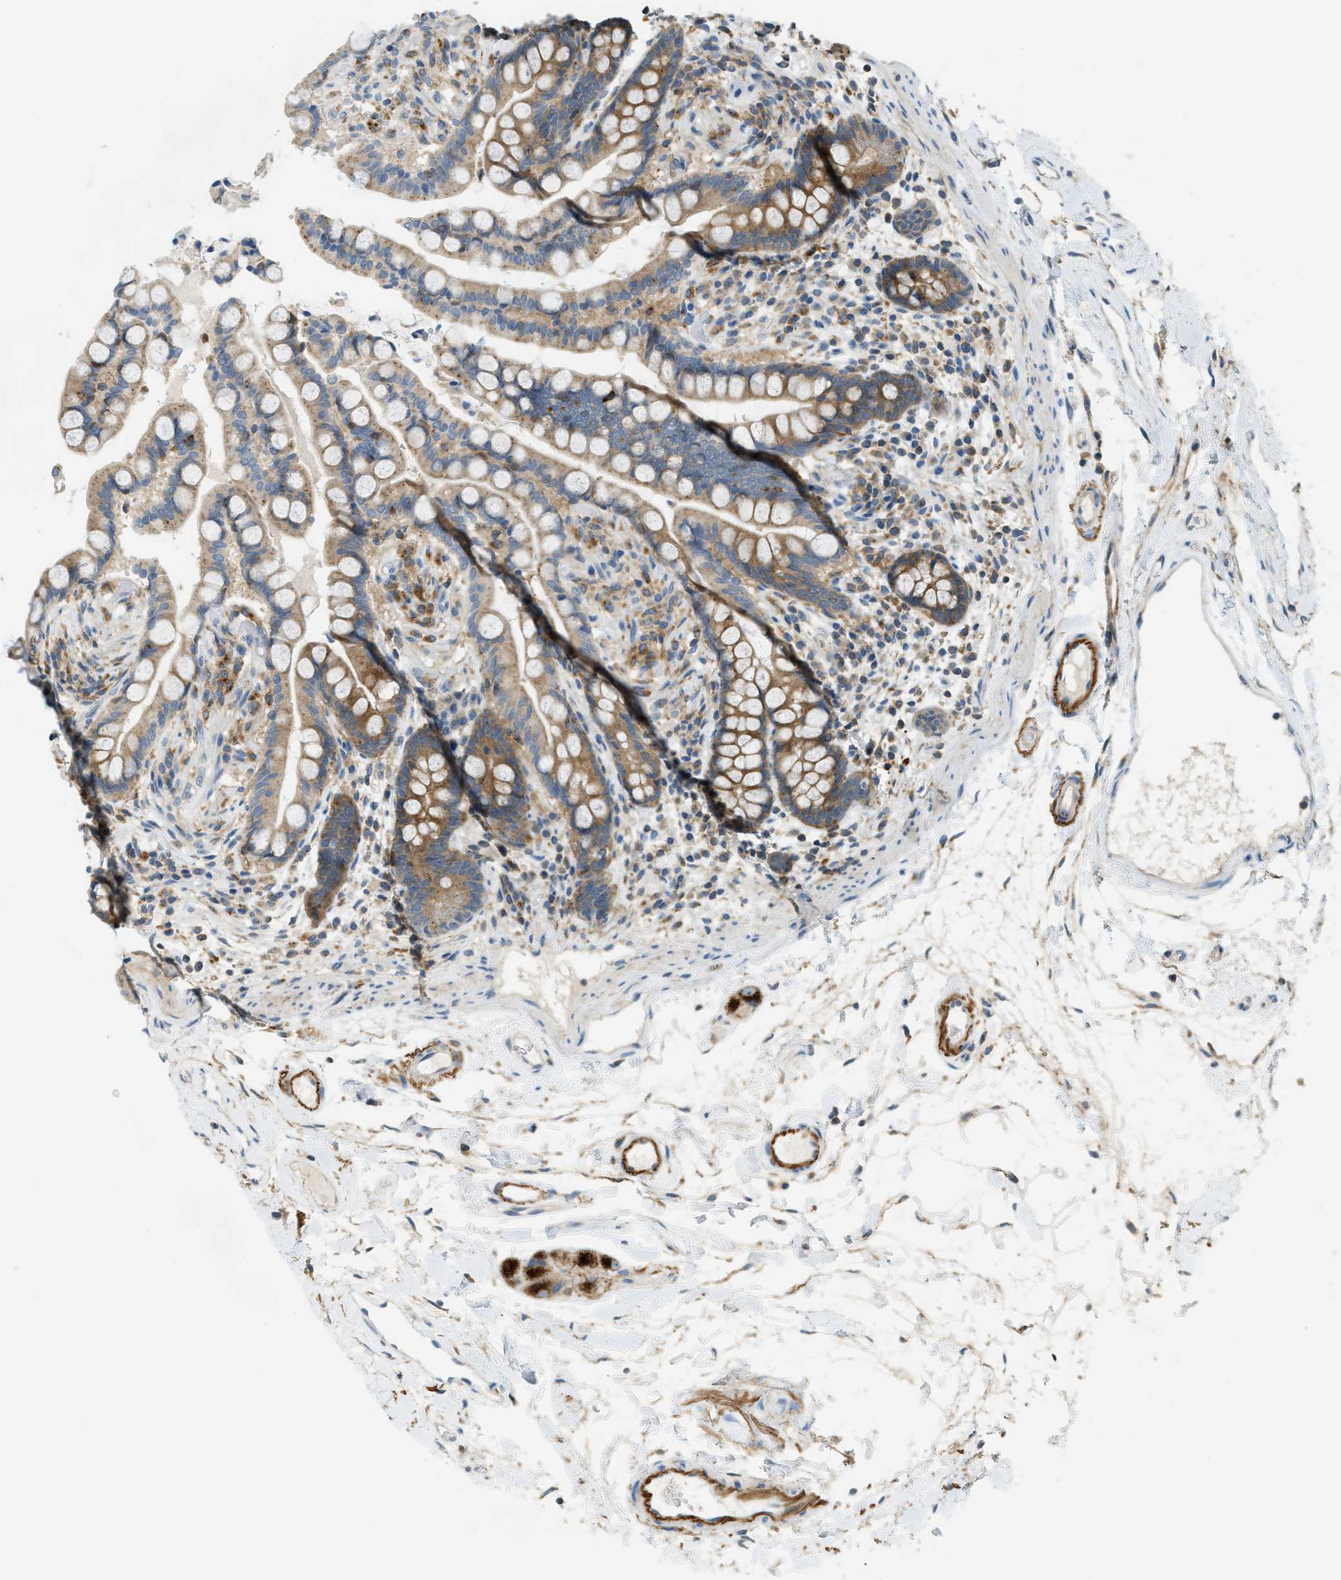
{"staining": {"intensity": "weak", "quantity": ">75%", "location": "cytoplasmic/membranous"}, "tissue": "colon", "cell_type": "Endothelial cells", "image_type": "normal", "snomed": [{"axis": "morphology", "description": "Normal tissue, NOS"}, {"axis": "topography", "description": "Colon"}], "caption": "Endothelial cells reveal weak cytoplasmic/membranous positivity in about >75% of cells in unremarkable colon. (DAB (3,3'-diaminobenzidine) IHC, brown staining for protein, blue staining for nuclei).", "gene": "PLBD2", "patient": {"sex": "male", "age": 73}}